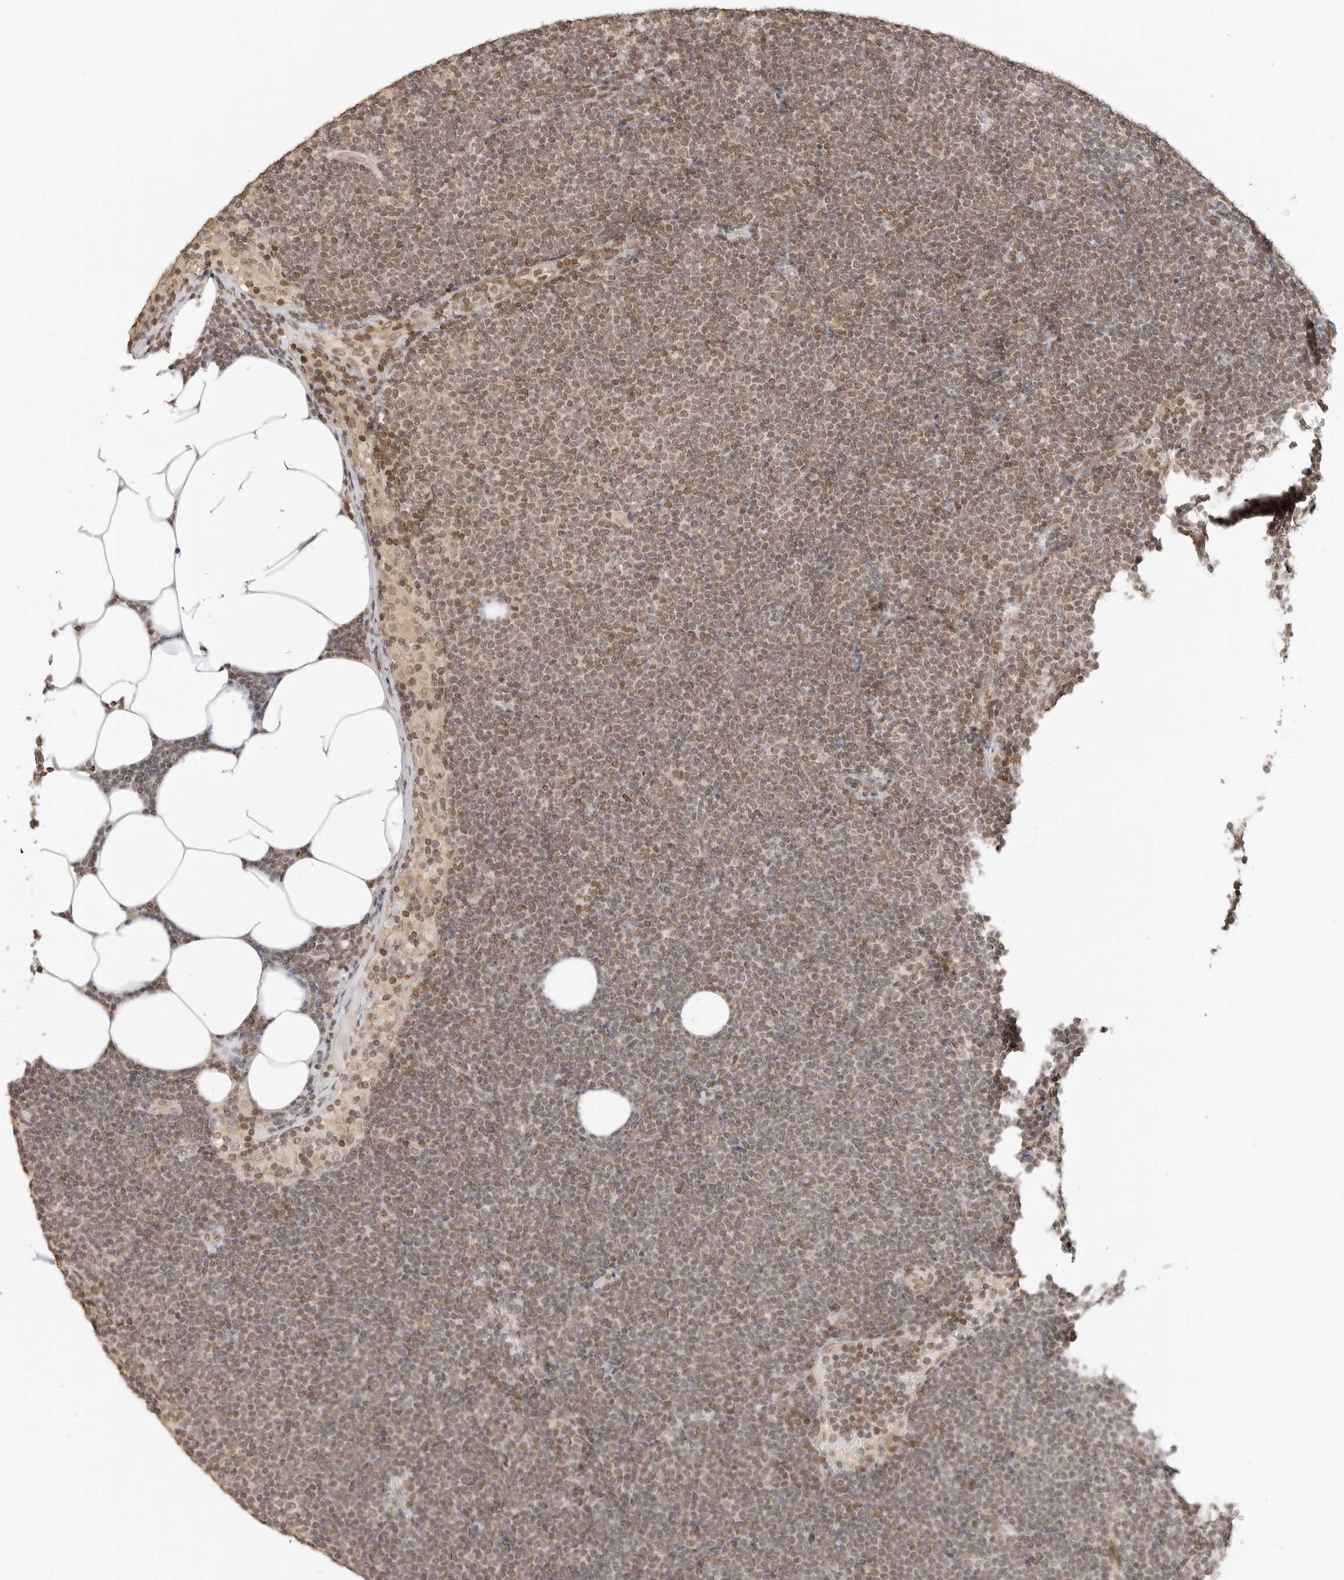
{"staining": {"intensity": "weak", "quantity": ">75%", "location": "nuclear"}, "tissue": "lymphoma", "cell_type": "Tumor cells", "image_type": "cancer", "snomed": [{"axis": "morphology", "description": "Malignant lymphoma, non-Hodgkin's type, Low grade"}, {"axis": "topography", "description": "Lymph node"}], "caption": "Immunohistochemistry (IHC) micrograph of human lymphoma stained for a protein (brown), which displays low levels of weak nuclear positivity in approximately >75% of tumor cells.", "gene": "POLH", "patient": {"sex": "female", "age": 53}}